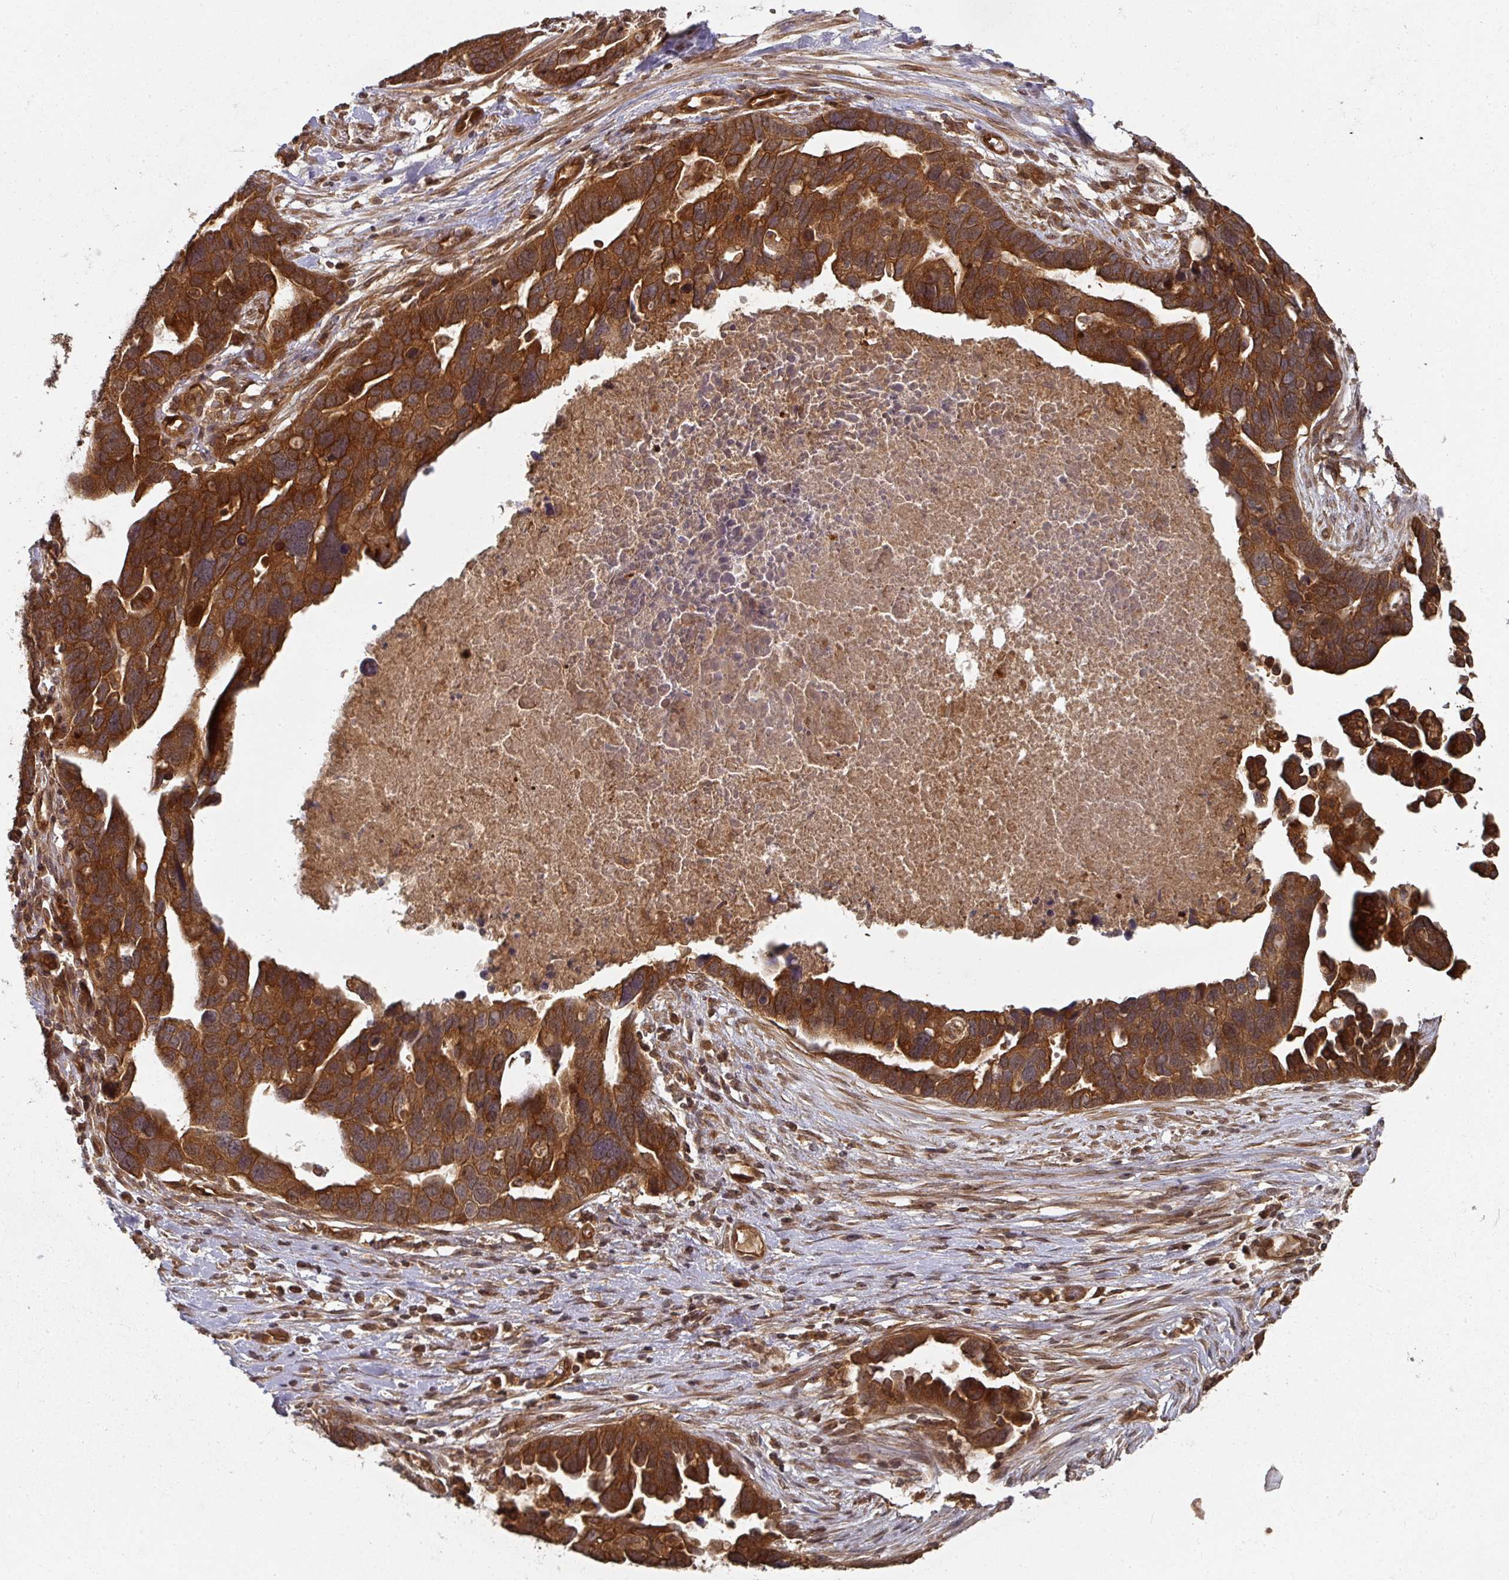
{"staining": {"intensity": "strong", "quantity": ">75%", "location": "cytoplasmic/membranous"}, "tissue": "ovarian cancer", "cell_type": "Tumor cells", "image_type": "cancer", "snomed": [{"axis": "morphology", "description": "Cystadenocarcinoma, serous, NOS"}, {"axis": "topography", "description": "Ovary"}], "caption": "Protein expression analysis of ovarian cancer (serous cystadenocarcinoma) shows strong cytoplasmic/membranous positivity in about >75% of tumor cells. (DAB IHC with brightfield microscopy, high magnification).", "gene": "EIF4EBP2", "patient": {"sex": "female", "age": 54}}